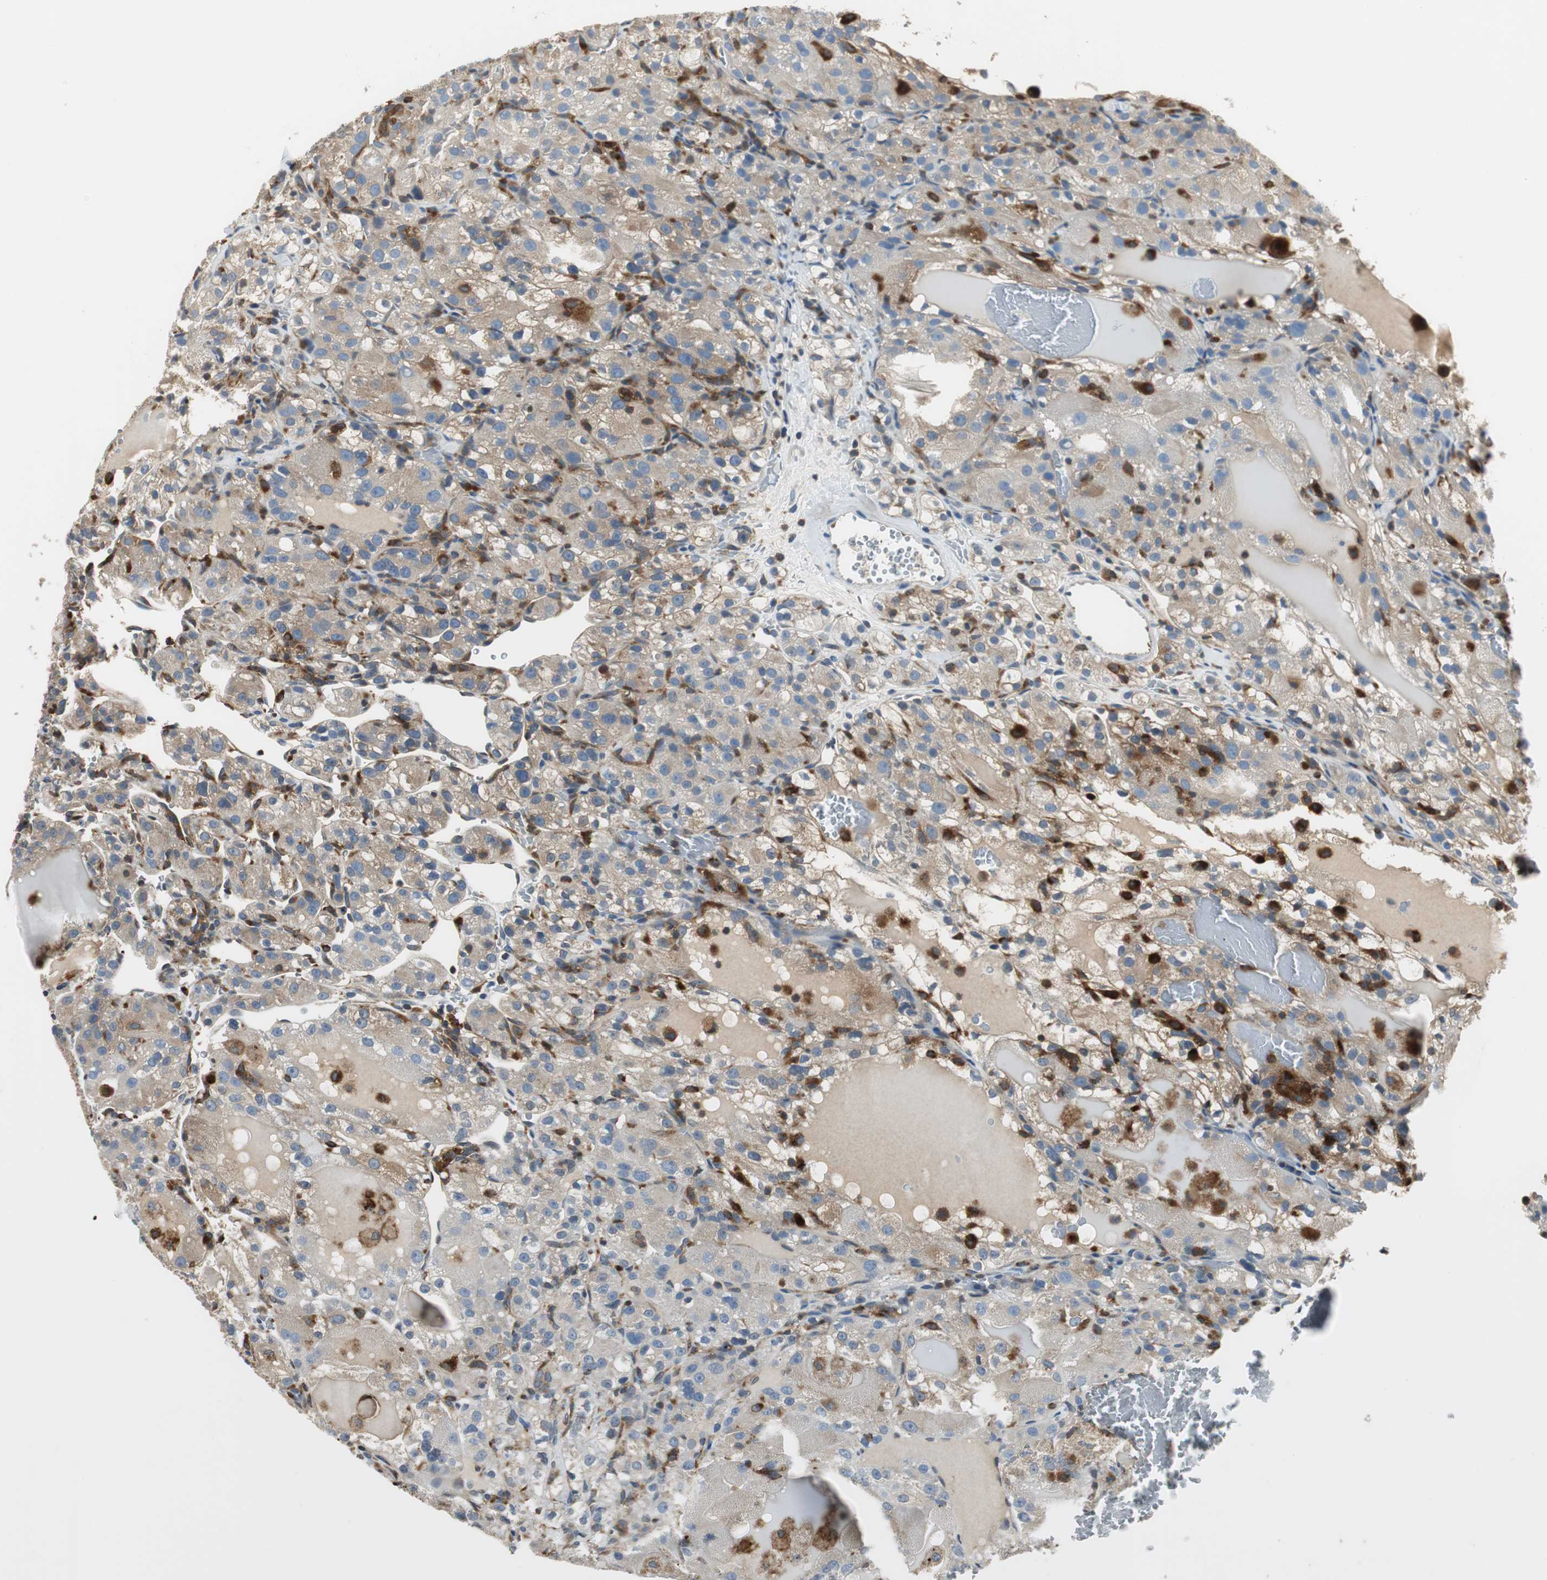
{"staining": {"intensity": "moderate", "quantity": ">75%", "location": "cytoplasmic/membranous"}, "tissue": "renal cancer", "cell_type": "Tumor cells", "image_type": "cancer", "snomed": [{"axis": "morphology", "description": "Normal tissue, NOS"}, {"axis": "morphology", "description": "Adenocarcinoma, NOS"}, {"axis": "topography", "description": "Kidney"}], "caption": "About >75% of tumor cells in human renal adenocarcinoma exhibit moderate cytoplasmic/membranous protein staining as visualized by brown immunohistochemical staining.", "gene": "NCK1", "patient": {"sex": "male", "age": 61}}